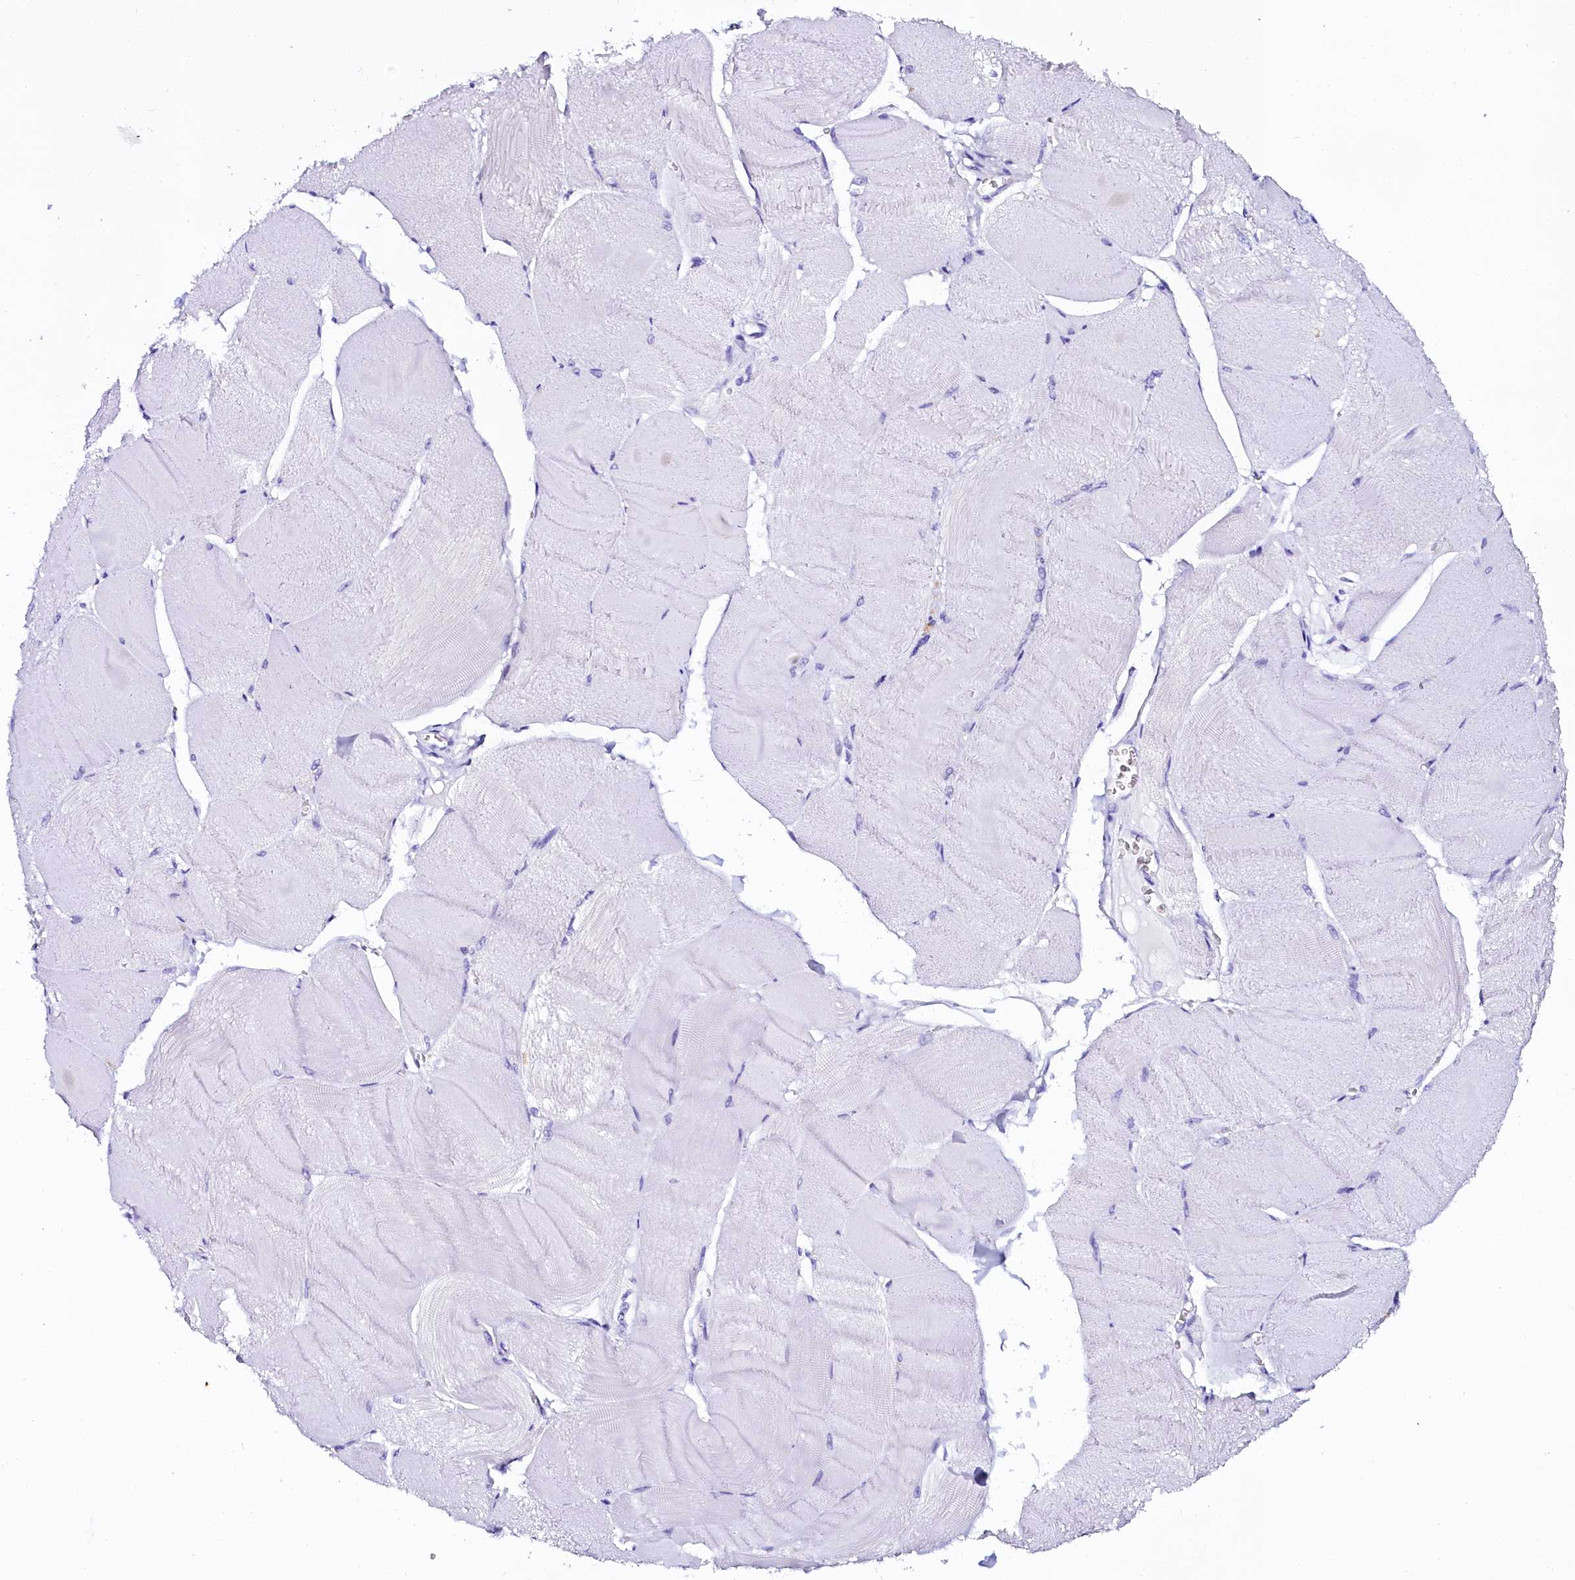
{"staining": {"intensity": "negative", "quantity": "none", "location": "none"}, "tissue": "skeletal muscle", "cell_type": "Myocytes", "image_type": "normal", "snomed": [{"axis": "morphology", "description": "Normal tissue, NOS"}, {"axis": "morphology", "description": "Basal cell carcinoma"}, {"axis": "topography", "description": "Skeletal muscle"}], "caption": "This micrograph is of normal skeletal muscle stained with IHC to label a protein in brown with the nuclei are counter-stained blue. There is no positivity in myocytes.", "gene": "SORD", "patient": {"sex": "female", "age": 64}}